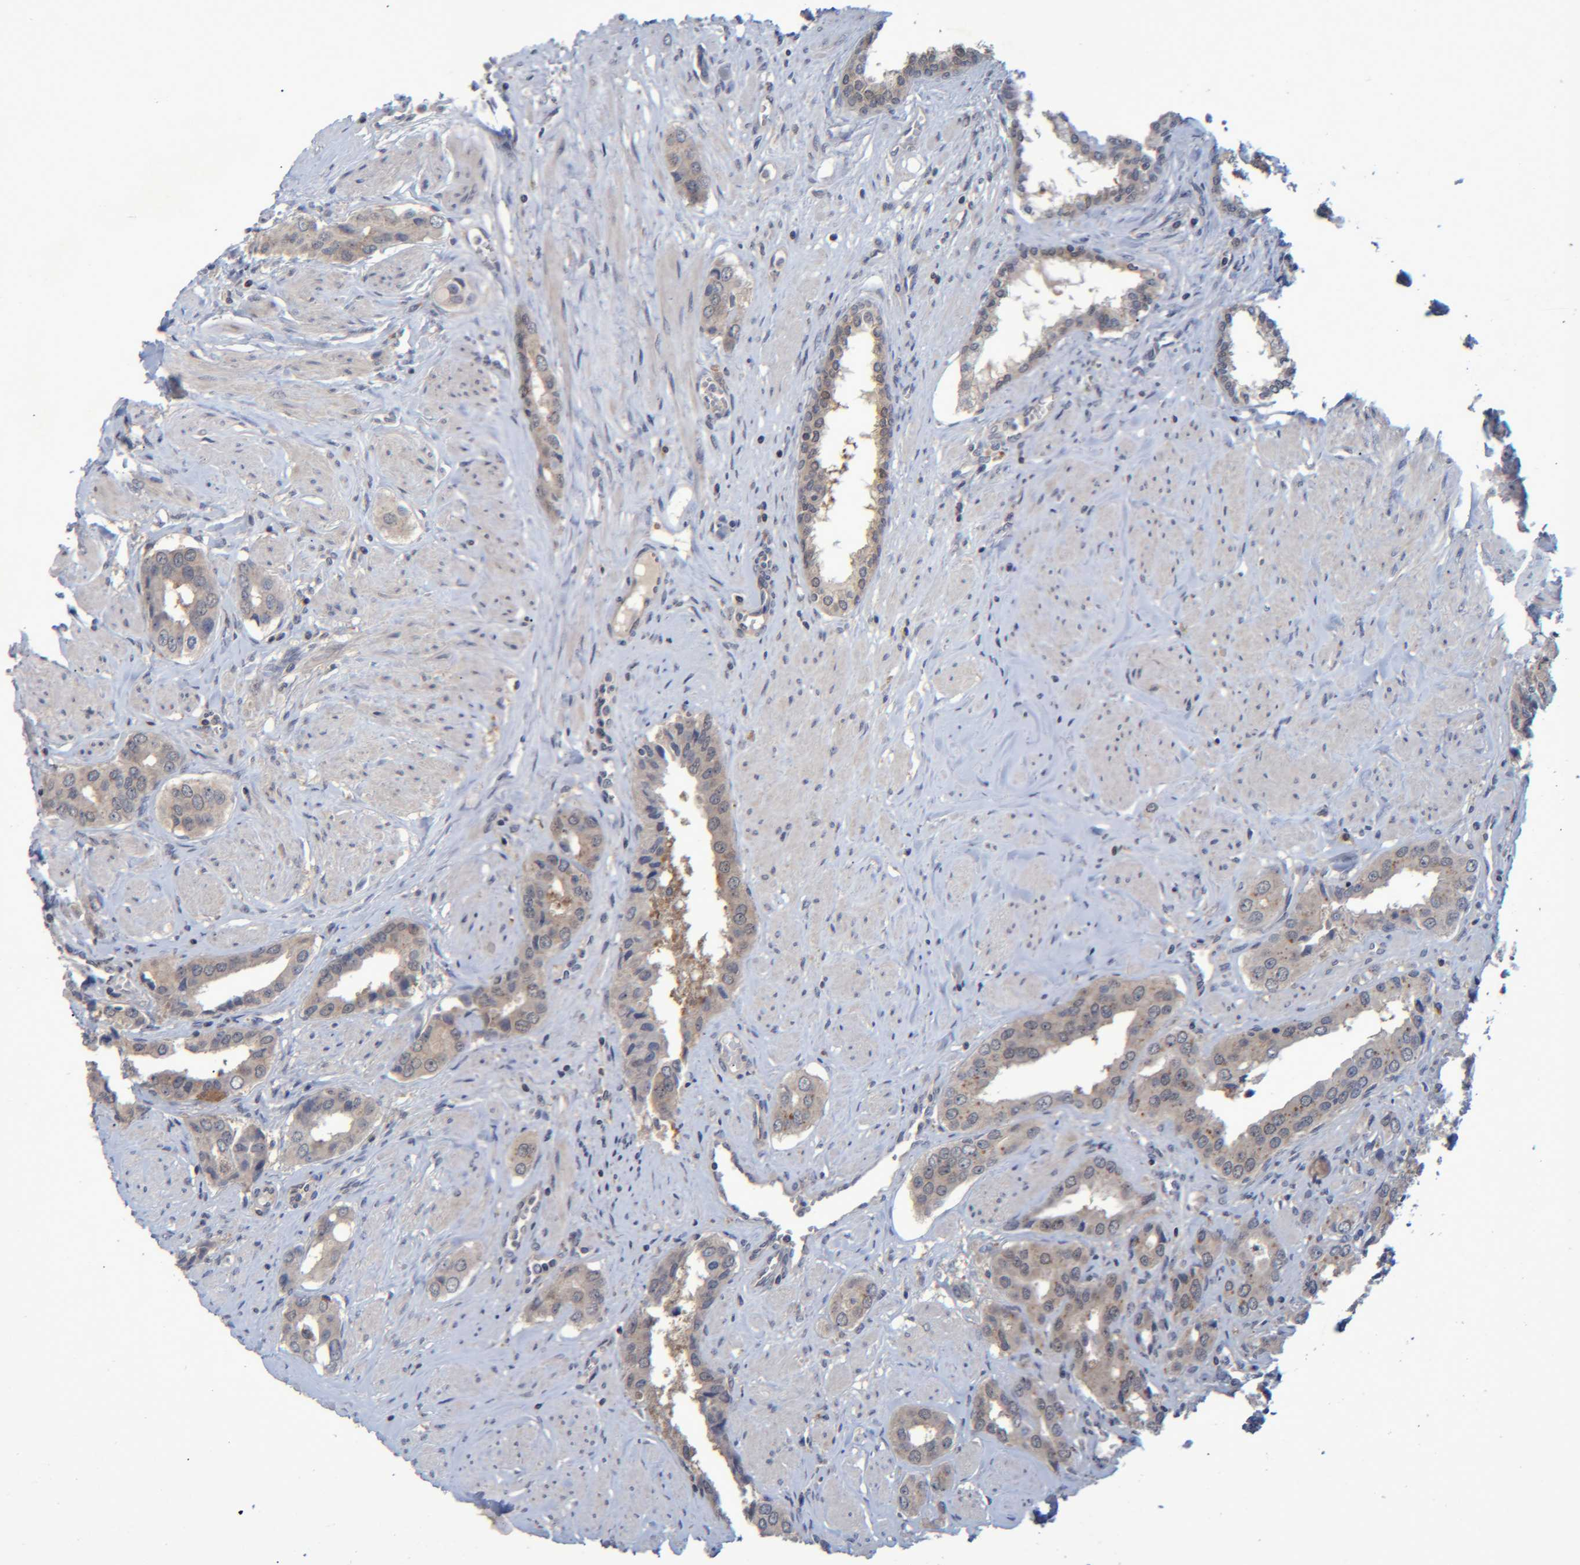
{"staining": {"intensity": "weak", "quantity": ">75%", "location": "cytoplasmic/membranous"}, "tissue": "prostate cancer", "cell_type": "Tumor cells", "image_type": "cancer", "snomed": [{"axis": "morphology", "description": "Adenocarcinoma, High grade"}, {"axis": "topography", "description": "Prostate"}], "caption": "Immunohistochemical staining of human adenocarcinoma (high-grade) (prostate) demonstrates low levels of weak cytoplasmic/membranous positivity in about >75% of tumor cells.", "gene": "PCYT2", "patient": {"sex": "male", "age": 52}}